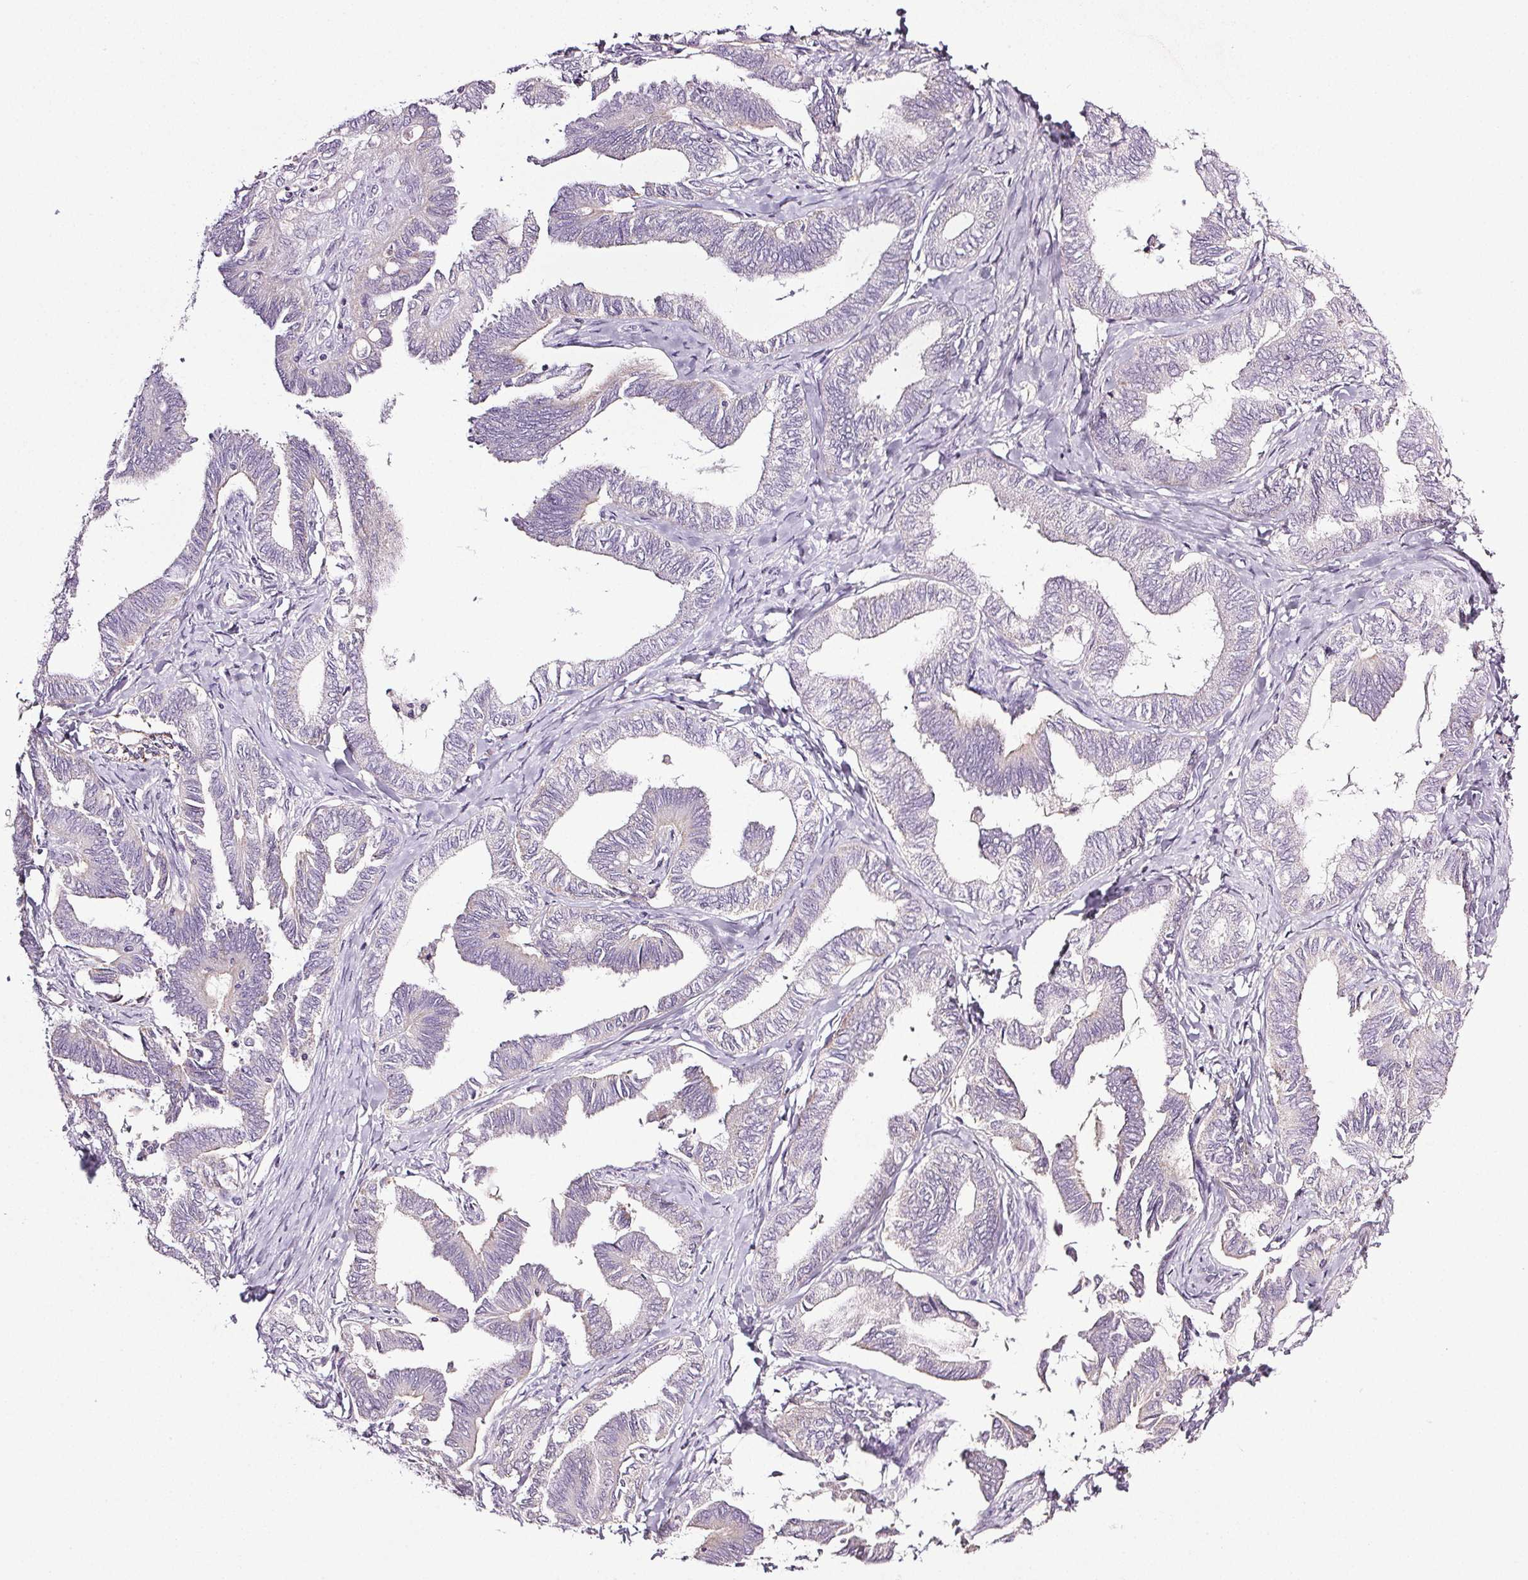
{"staining": {"intensity": "negative", "quantity": "none", "location": "none"}, "tissue": "ovarian cancer", "cell_type": "Tumor cells", "image_type": "cancer", "snomed": [{"axis": "morphology", "description": "Carcinoma, endometroid"}, {"axis": "topography", "description": "Ovary"}], "caption": "IHC micrograph of ovarian cancer stained for a protein (brown), which shows no expression in tumor cells. (DAB IHC visualized using brightfield microscopy, high magnification).", "gene": "COL7A1", "patient": {"sex": "female", "age": 70}}